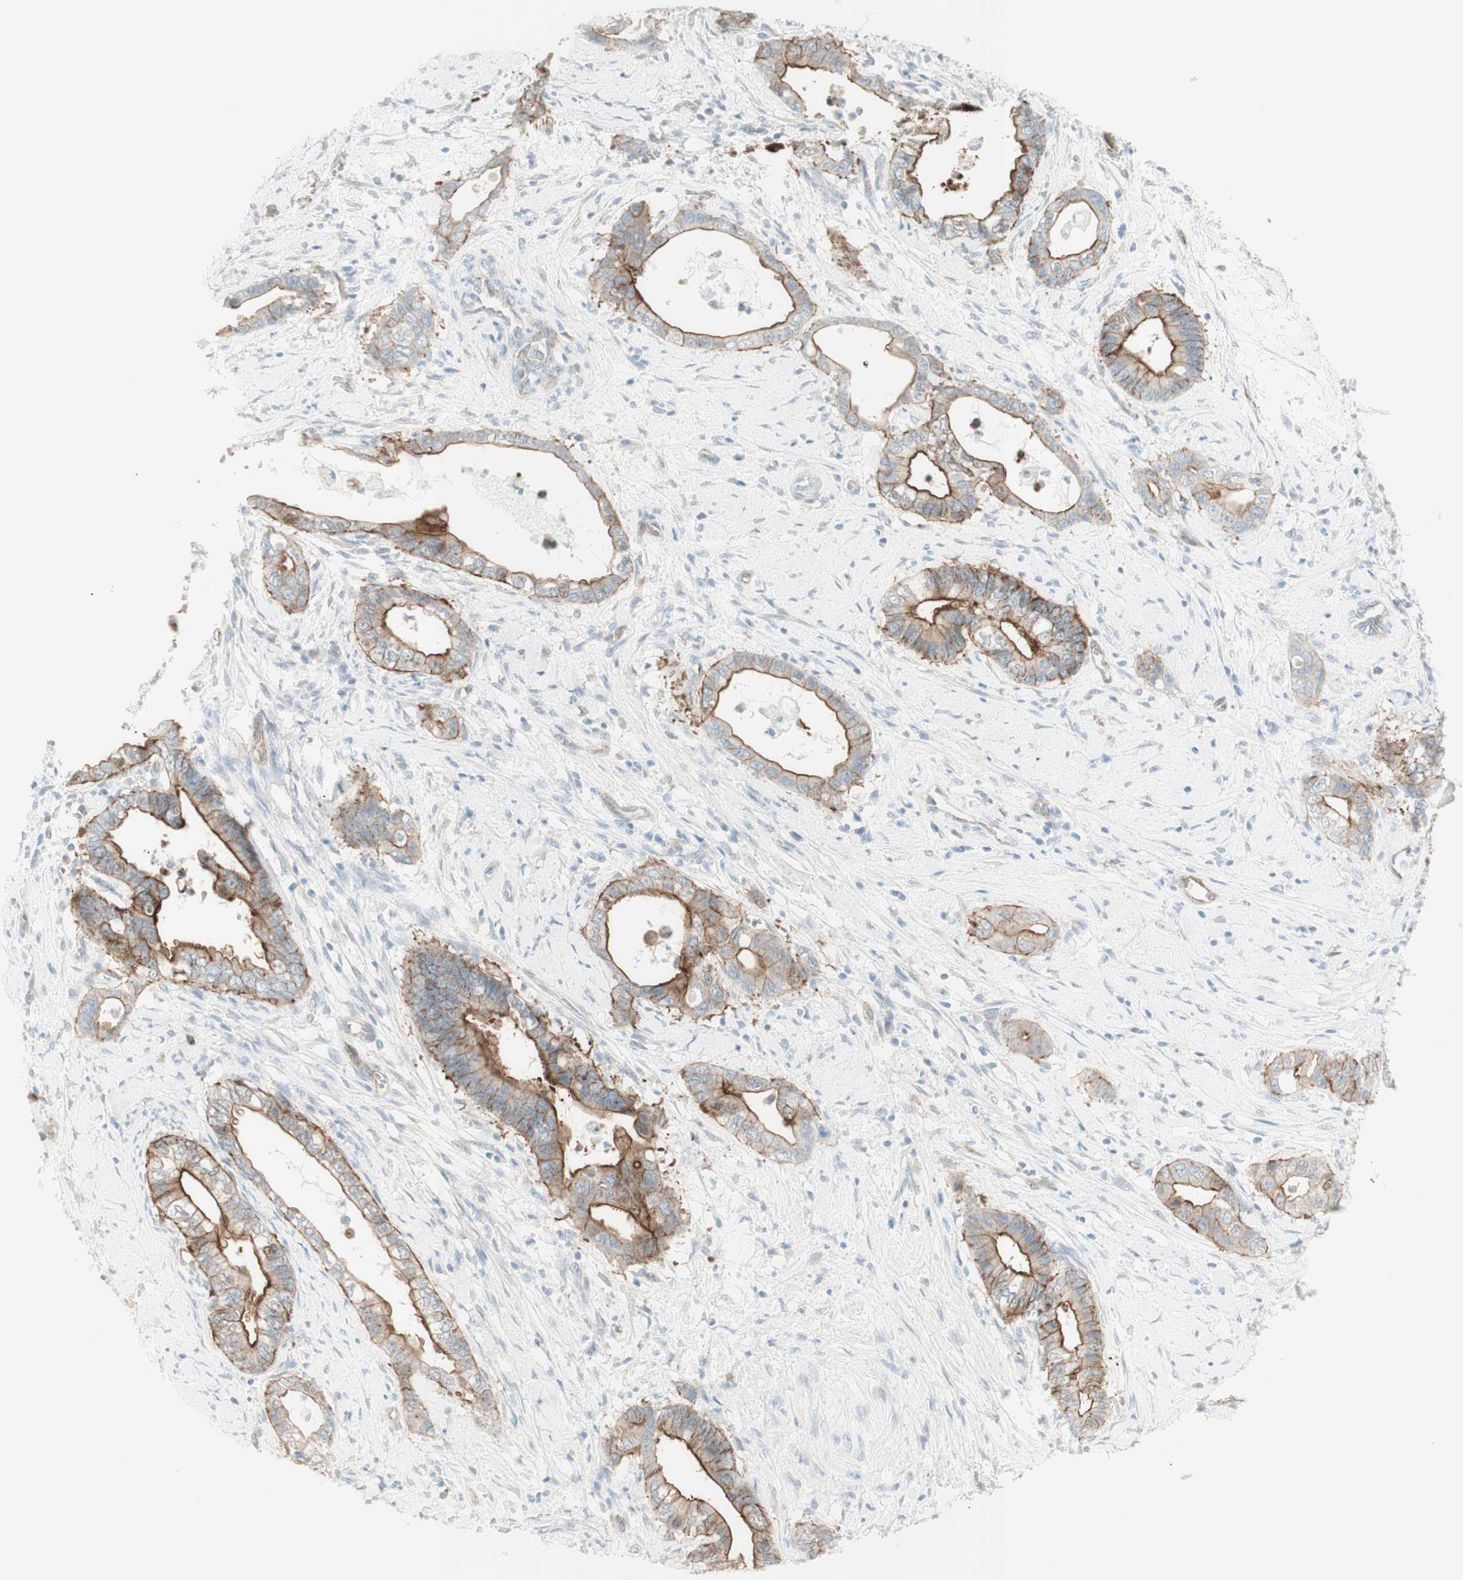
{"staining": {"intensity": "moderate", "quantity": "25%-75%", "location": "cytoplasmic/membranous"}, "tissue": "cervical cancer", "cell_type": "Tumor cells", "image_type": "cancer", "snomed": [{"axis": "morphology", "description": "Adenocarcinoma, NOS"}, {"axis": "topography", "description": "Cervix"}], "caption": "Protein staining of adenocarcinoma (cervical) tissue demonstrates moderate cytoplasmic/membranous expression in approximately 25%-75% of tumor cells. (brown staining indicates protein expression, while blue staining denotes nuclei).", "gene": "MYO6", "patient": {"sex": "female", "age": 44}}